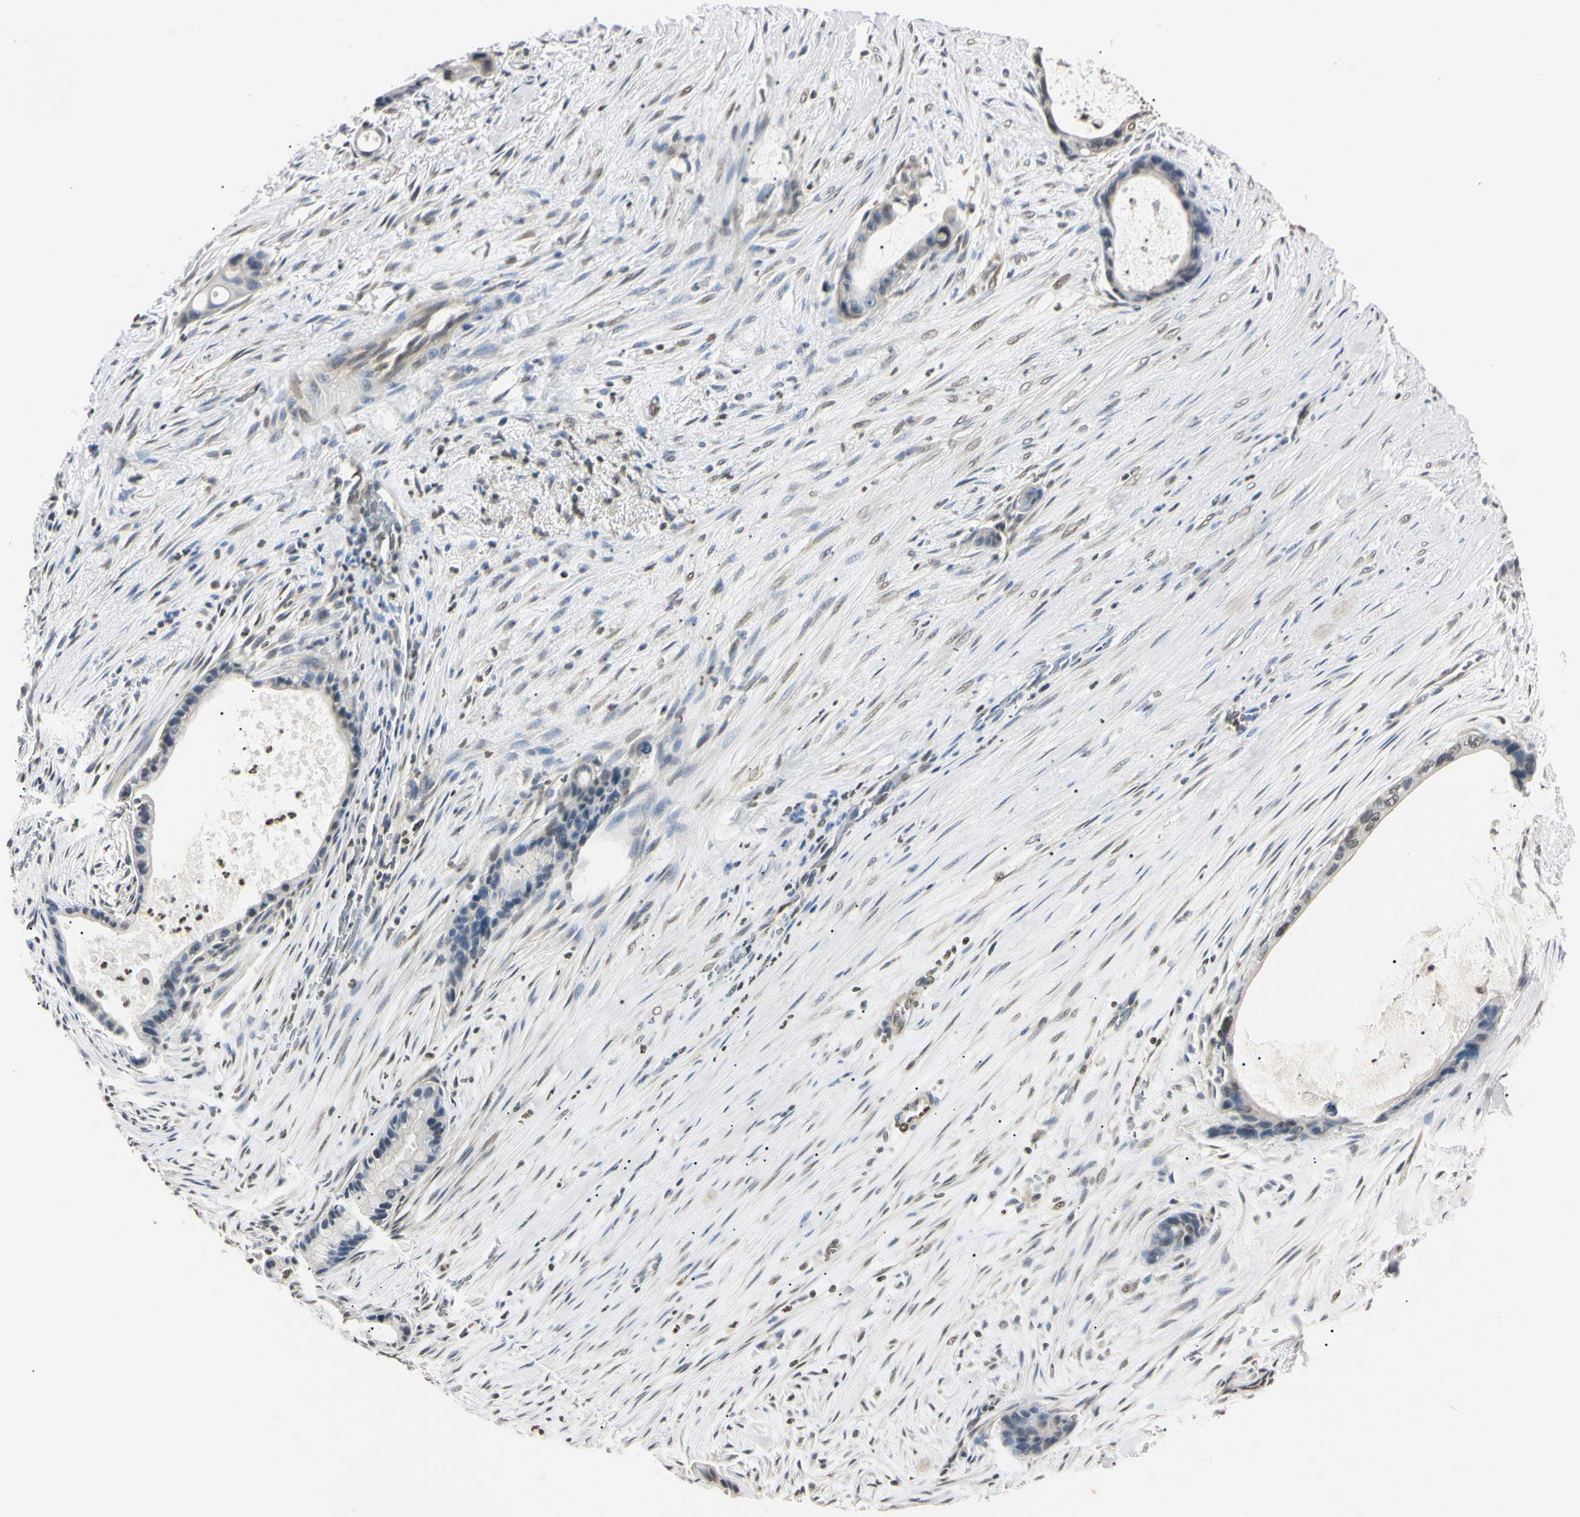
{"staining": {"intensity": "weak", "quantity": "<25%", "location": "nuclear"}, "tissue": "liver cancer", "cell_type": "Tumor cells", "image_type": "cancer", "snomed": [{"axis": "morphology", "description": "Cholangiocarcinoma"}, {"axis": "topography", "description": "Liver"}], "caption": "DAB (3,3'-diaminobenzidine) immunohistochemical staining of liver cancer demonstrates no significant positivity in tumor cells. (DAB immunohistochemistry (IHC) visualized using brightfield microscopy, high magnification).", "gene": "CDC45", "patient": {"sex": "female", "age": 55}}